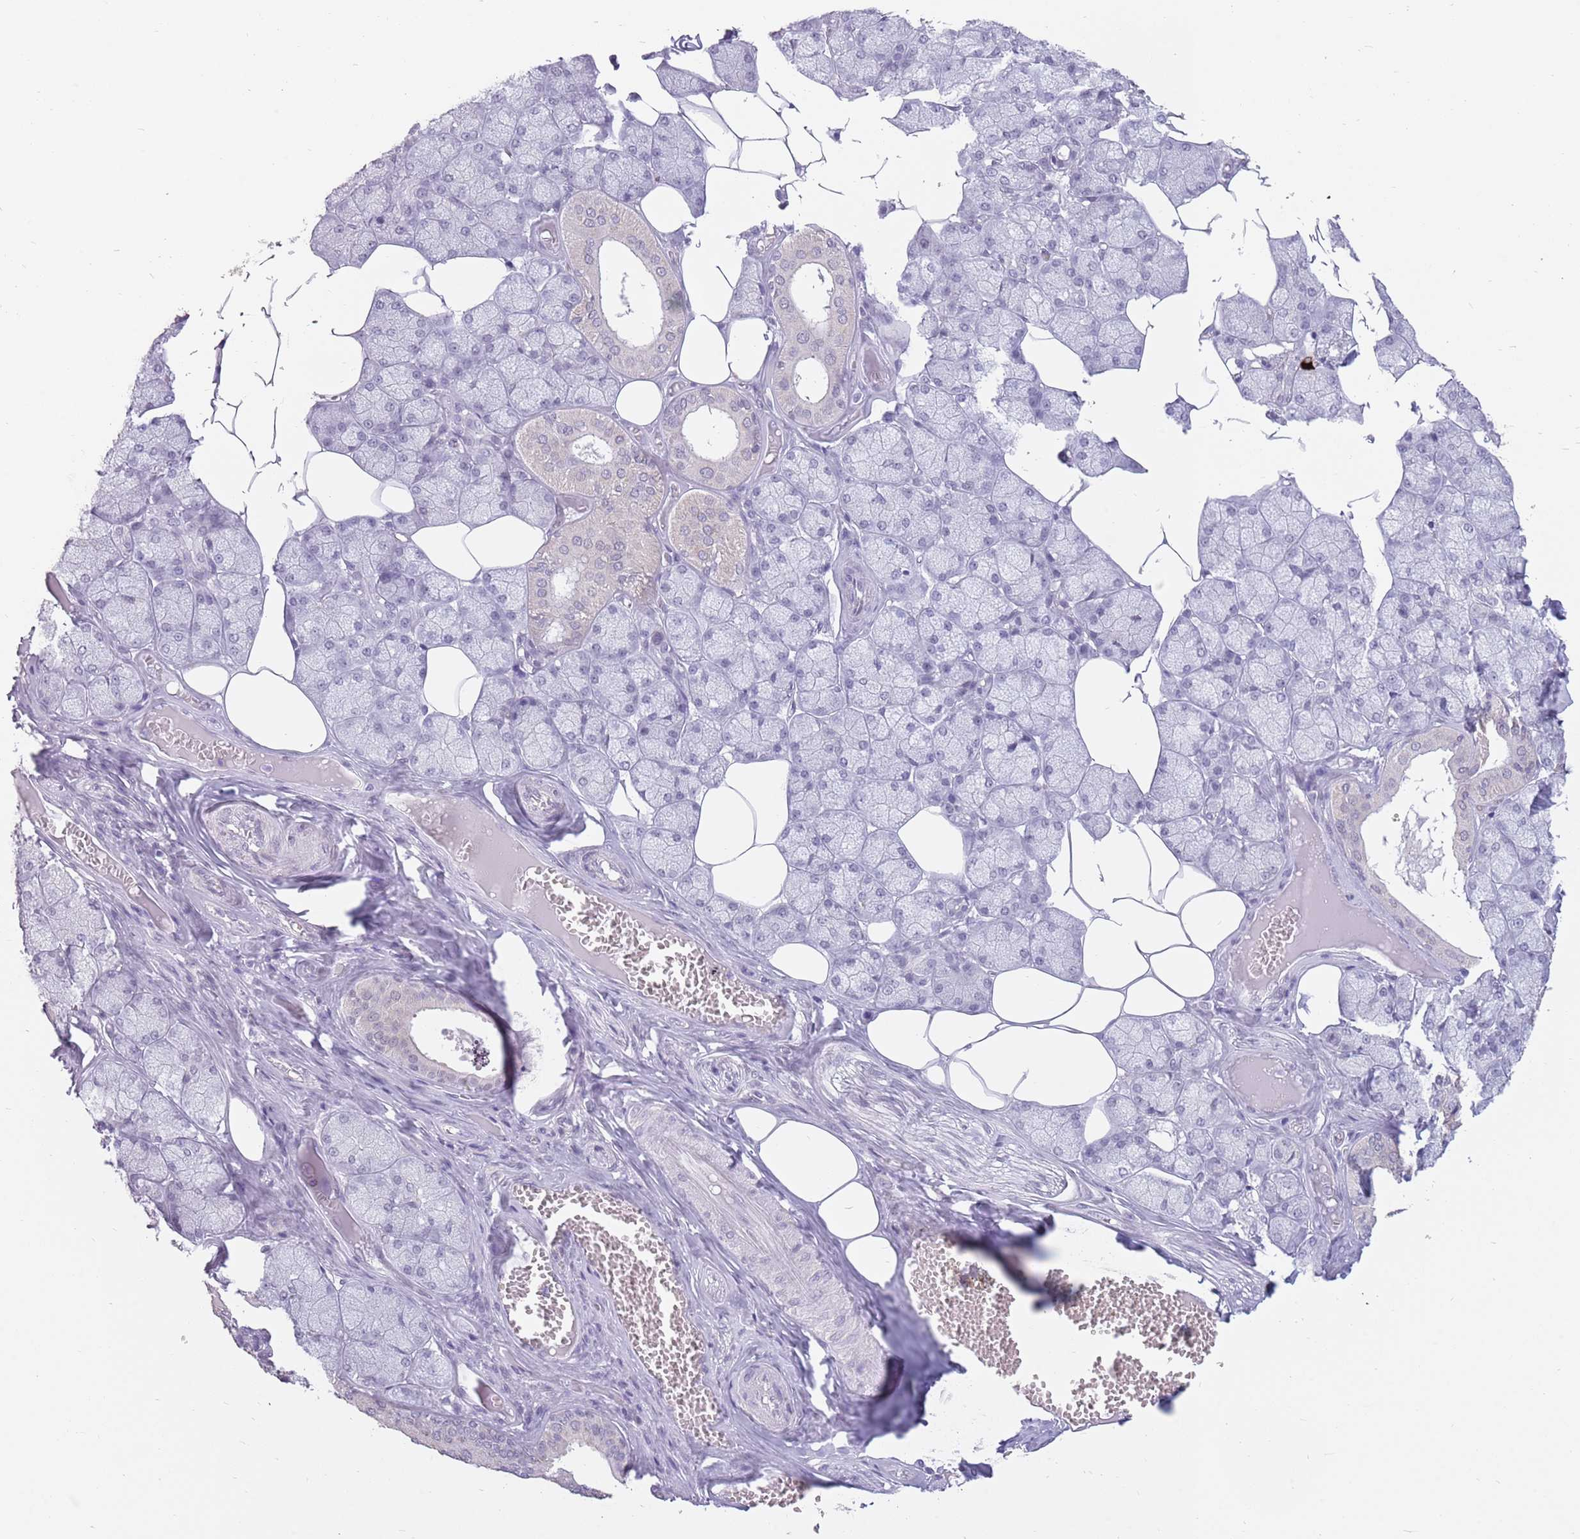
{"staining": {"intensity": "moderate", "quantity": "<25%", "location": "cytoplasmic/membranous"}, "tissue": "salivary gland", "cell_type": "Glandular cells", "image_type": "normal", "snomed": [{"axis": "morphology", "description": "Normal tissue, NOS"}, {"axis": "topography", "description": "Salivary gland"}], "caption": "Immunohistochemical staining of unremarkable human salivary gland shows <25% levels of moderate cytoplasmic/membranous protein expression in about <25% of glandular cells.", "gene": "ZNF574", "patient": {"sex": "male", "age": 62}}